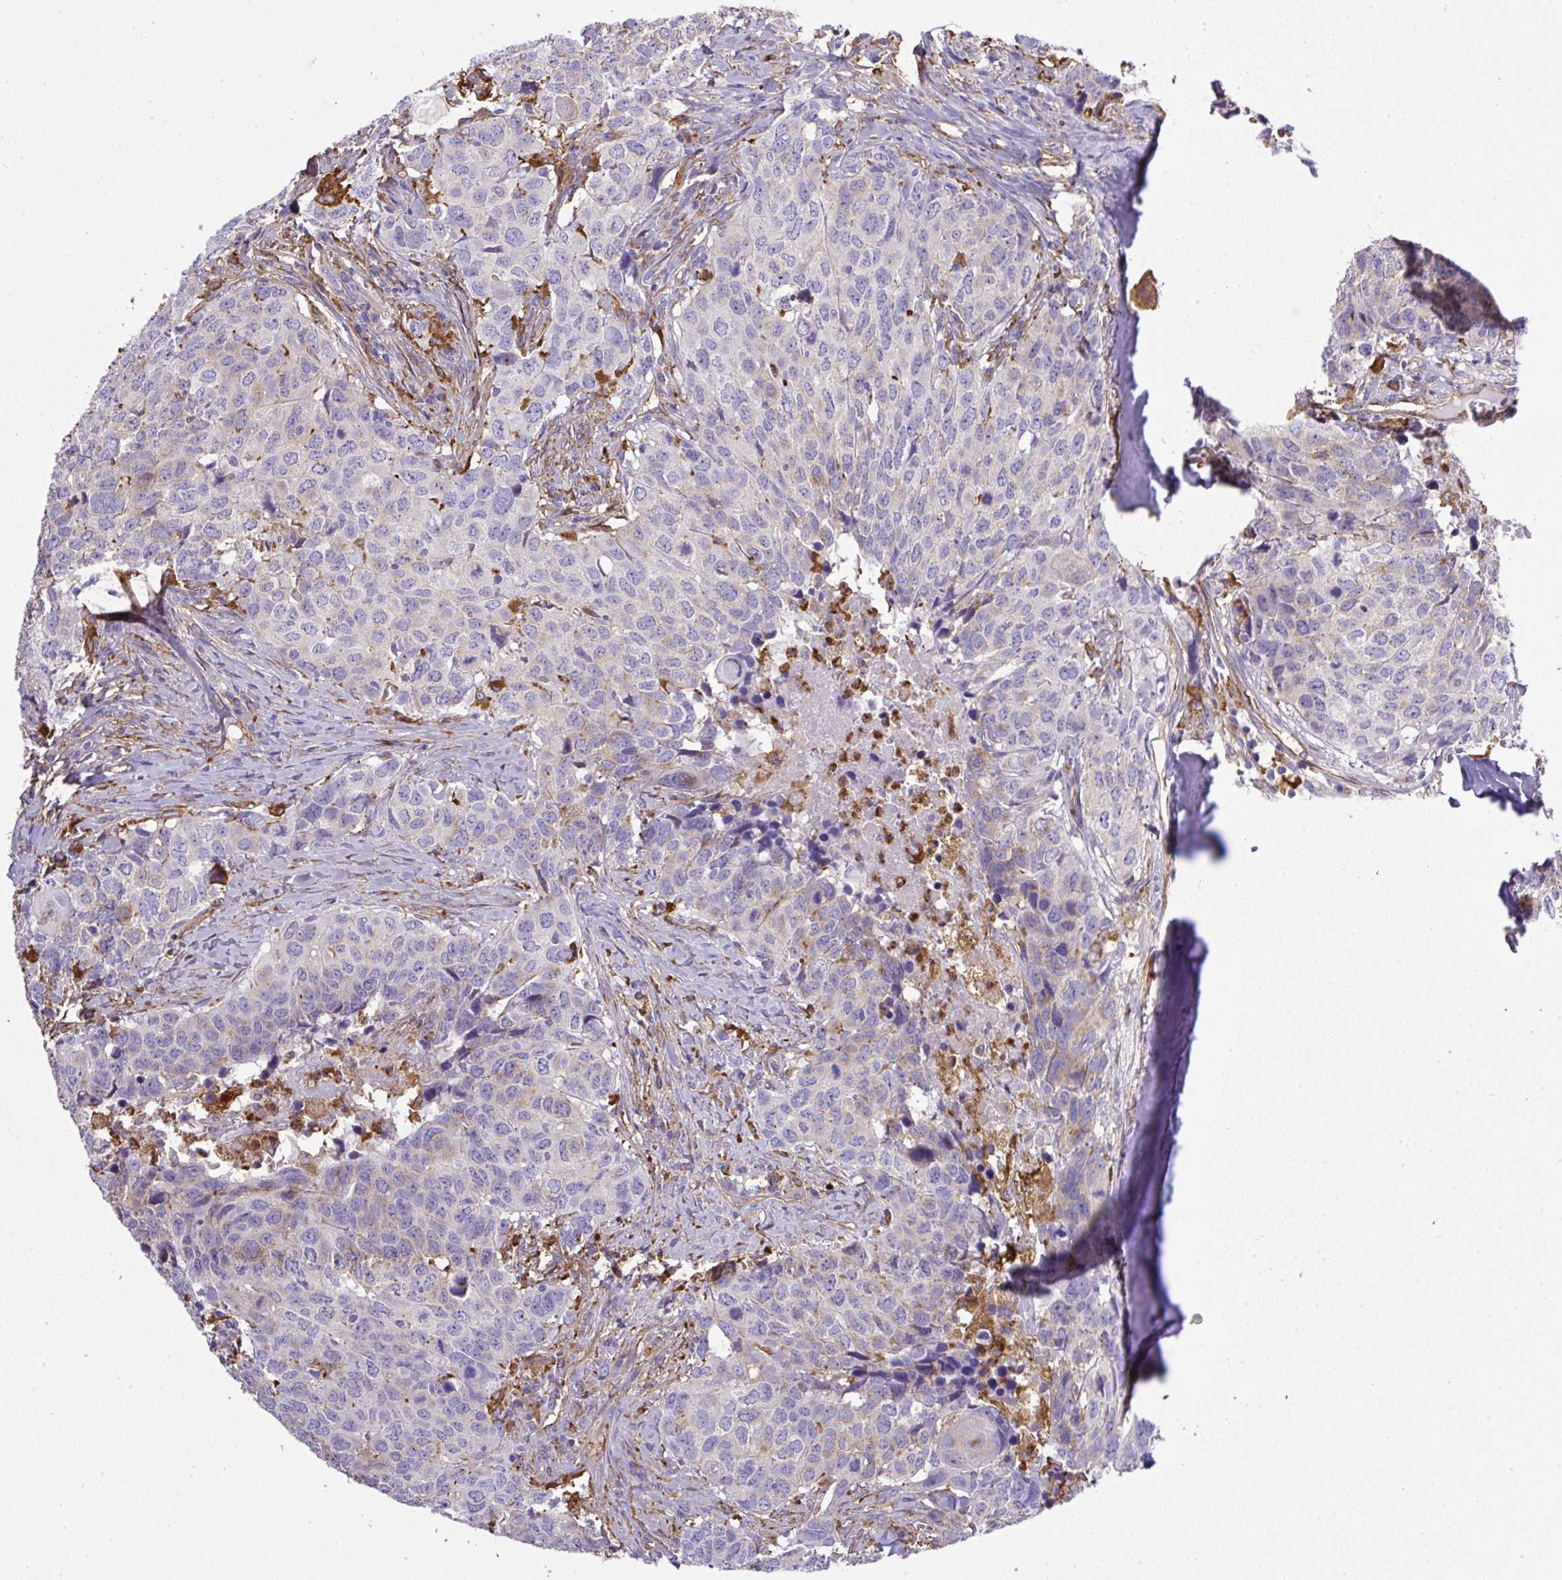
{"staining": {"intensity": "negative", "quantity": "none", "location": "none"}, "tissue": "head and neck cancer", "cell_type": "Tumor cells", "image_type": "cancer", "snomed": [{"axis": "morphology", "description": "Normal tissue, NOS"}, {"axis": "morphology", "description": "Squamous cell carcinoma, NOS"}, {"axis": "topography", "description": "Skeletal muscle"}, {"axis": "topography", "description": "Vascular tissue"}, {"axis": "topography", "description": "Peripheral nerve tissue"}, {"axis": "topography", "description": "Head-Neck"}], "caption": "Squamous cell carcinoma (head and neck) was stained to show a protein in brown. There is no significant positivity in tumor cells.", "gene": "MAGEB5", "patient": {"sex": "male", "age": 66}}